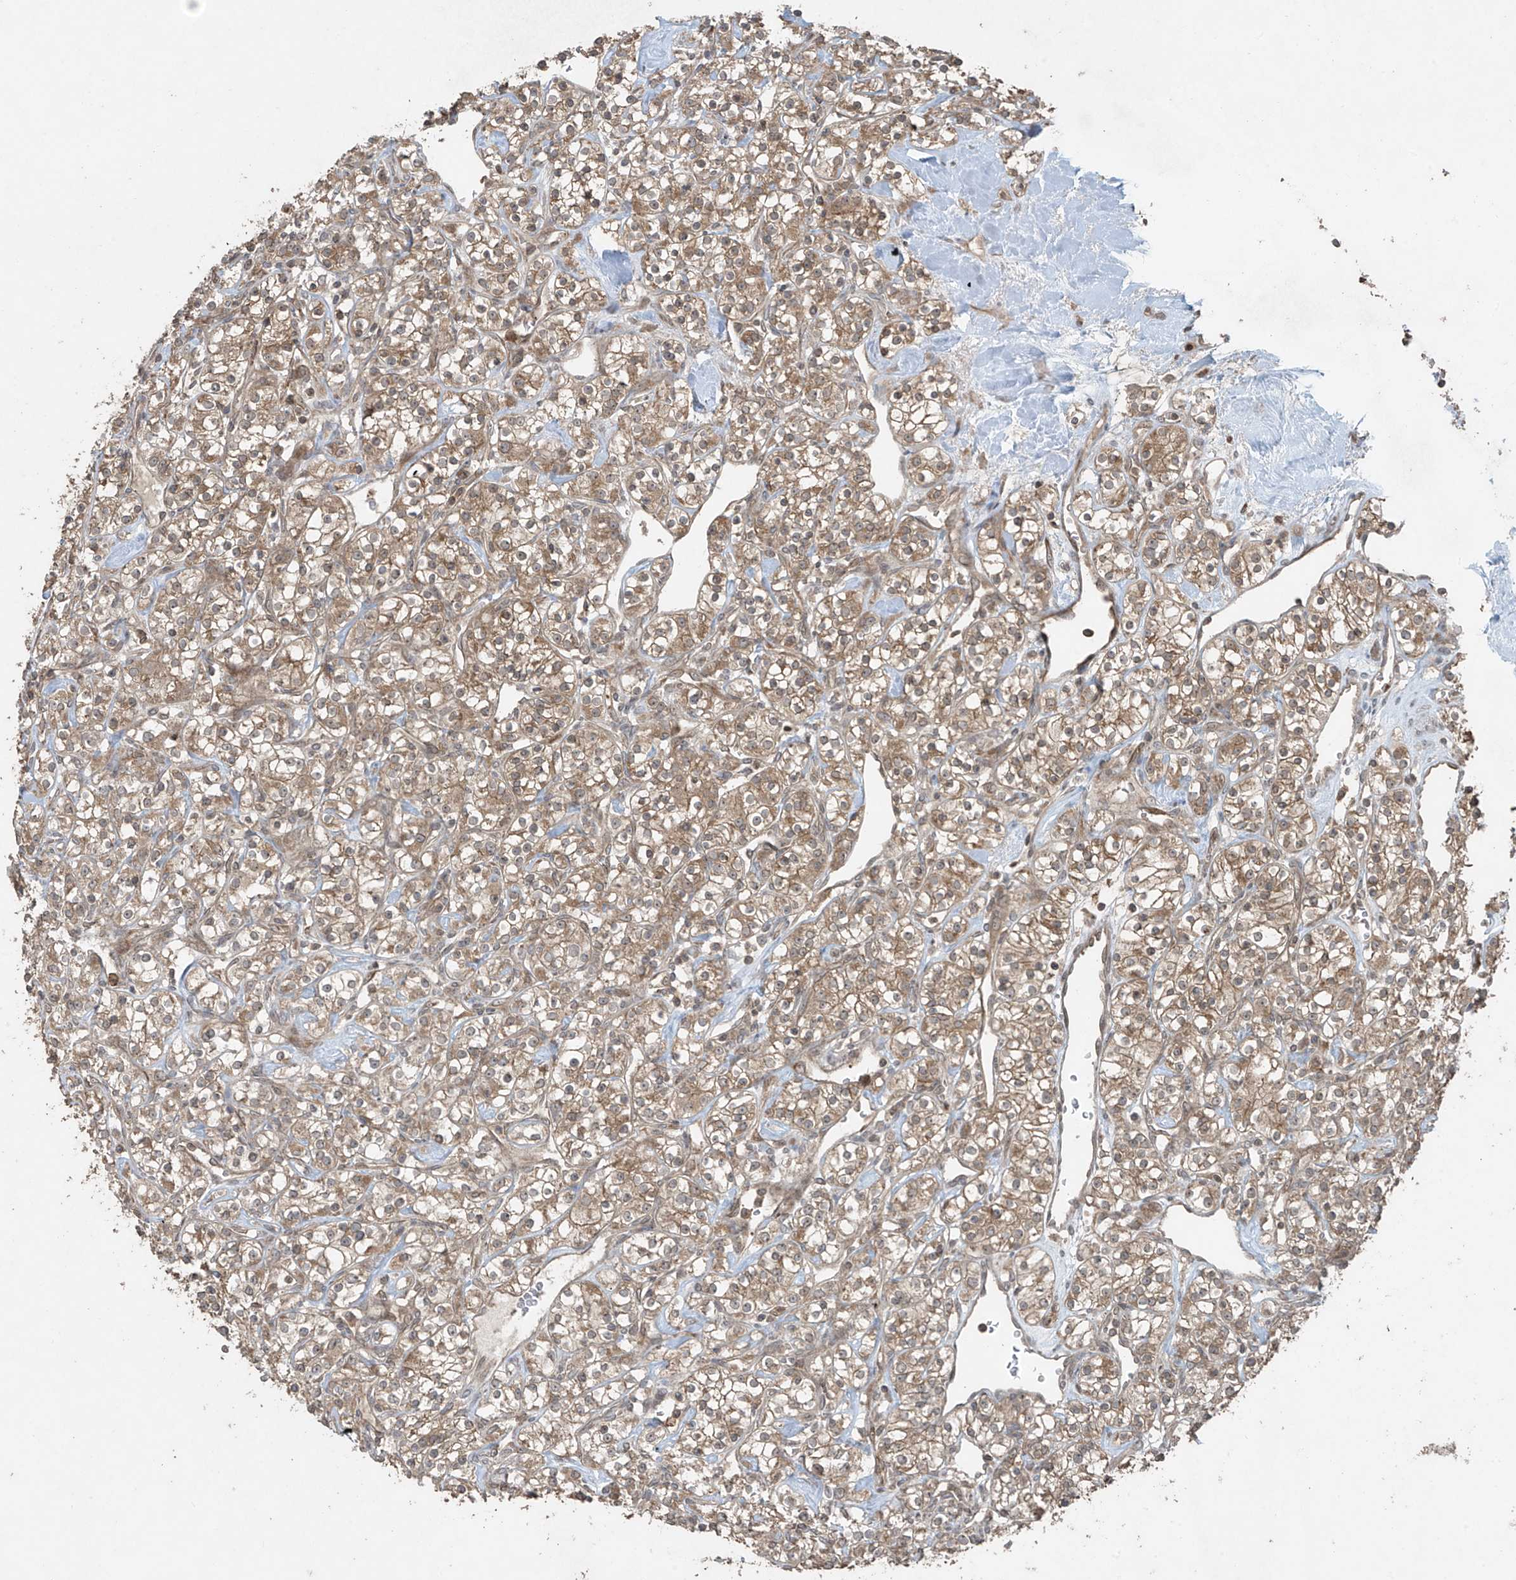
{"staining": {"intensity": "moderate", "quantity": ">75%", "location": "cytoplasmic/membranous"}, "tissue": "renal cancer", "cell_type": "Tumor cells", "image_type": "cancer", "snomed": [{"axis": "morphology", "description": "Adenocarcinoma, NOS"}, {"axis": "topography", "description": "Kidney"}], "caption": "The micrograph exhibits immunohistochemical staining of renal cancer (adenocarcinoma). There is moderate cytoplasmic/membranous expression is present in about >75% of tumor cells. (DAB (3,3'-diaminobenzidine) IHC with brightfield microscopy, high magnification).", "gene": "PGPEP1", "patient": {"sex": "male", "age": 77}}